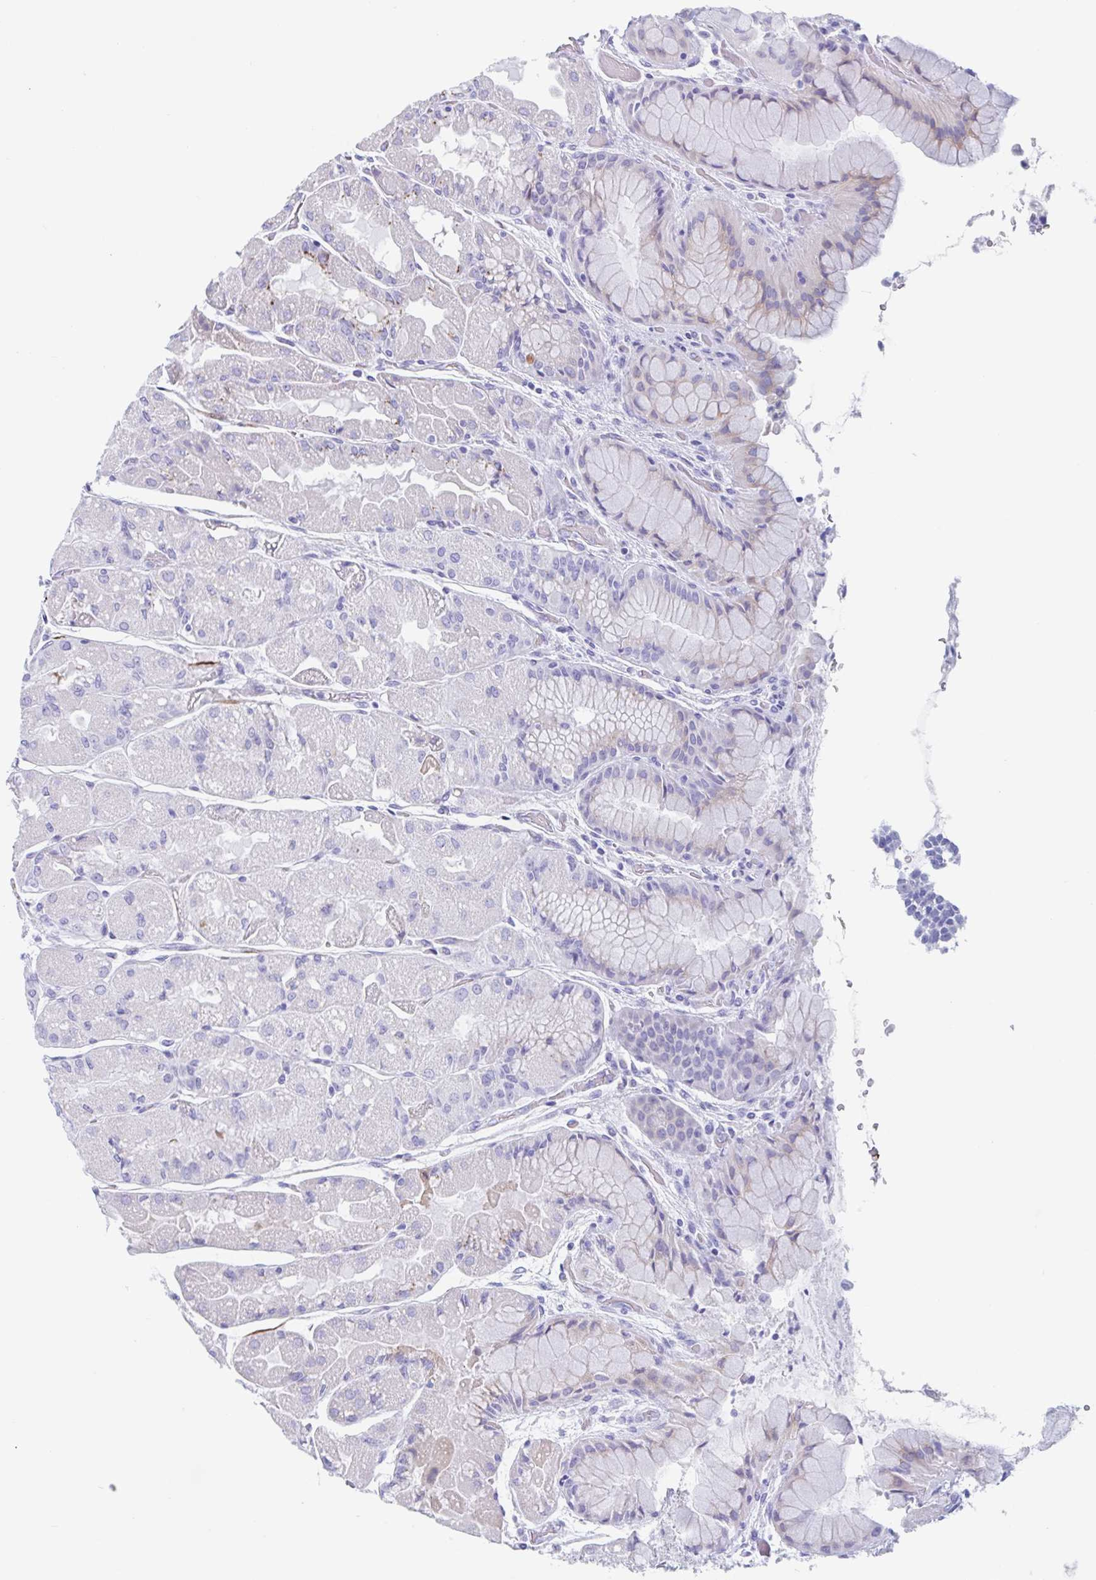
{"staining": {"intensity": "moderate", "quantity": "<25%", "location": "cytoplasmic/membranous"}, "tissue": "stomach", "cell_type": "Glandular cells", "image_type": "normal", "snomed": [{"axis": "morphology", "description": "Normal tissue, NOS"}, {"axis": "topography", "description": "Stomach"}], "caption": "Immunohistochemical staining of unremarkable stomach exhibits low levels of moderate cytoplasmic/membranous positivity in approximately <25% of glandular cells.", "gene": "CPTP", "patient": {"sex": "female", "age": 61}}